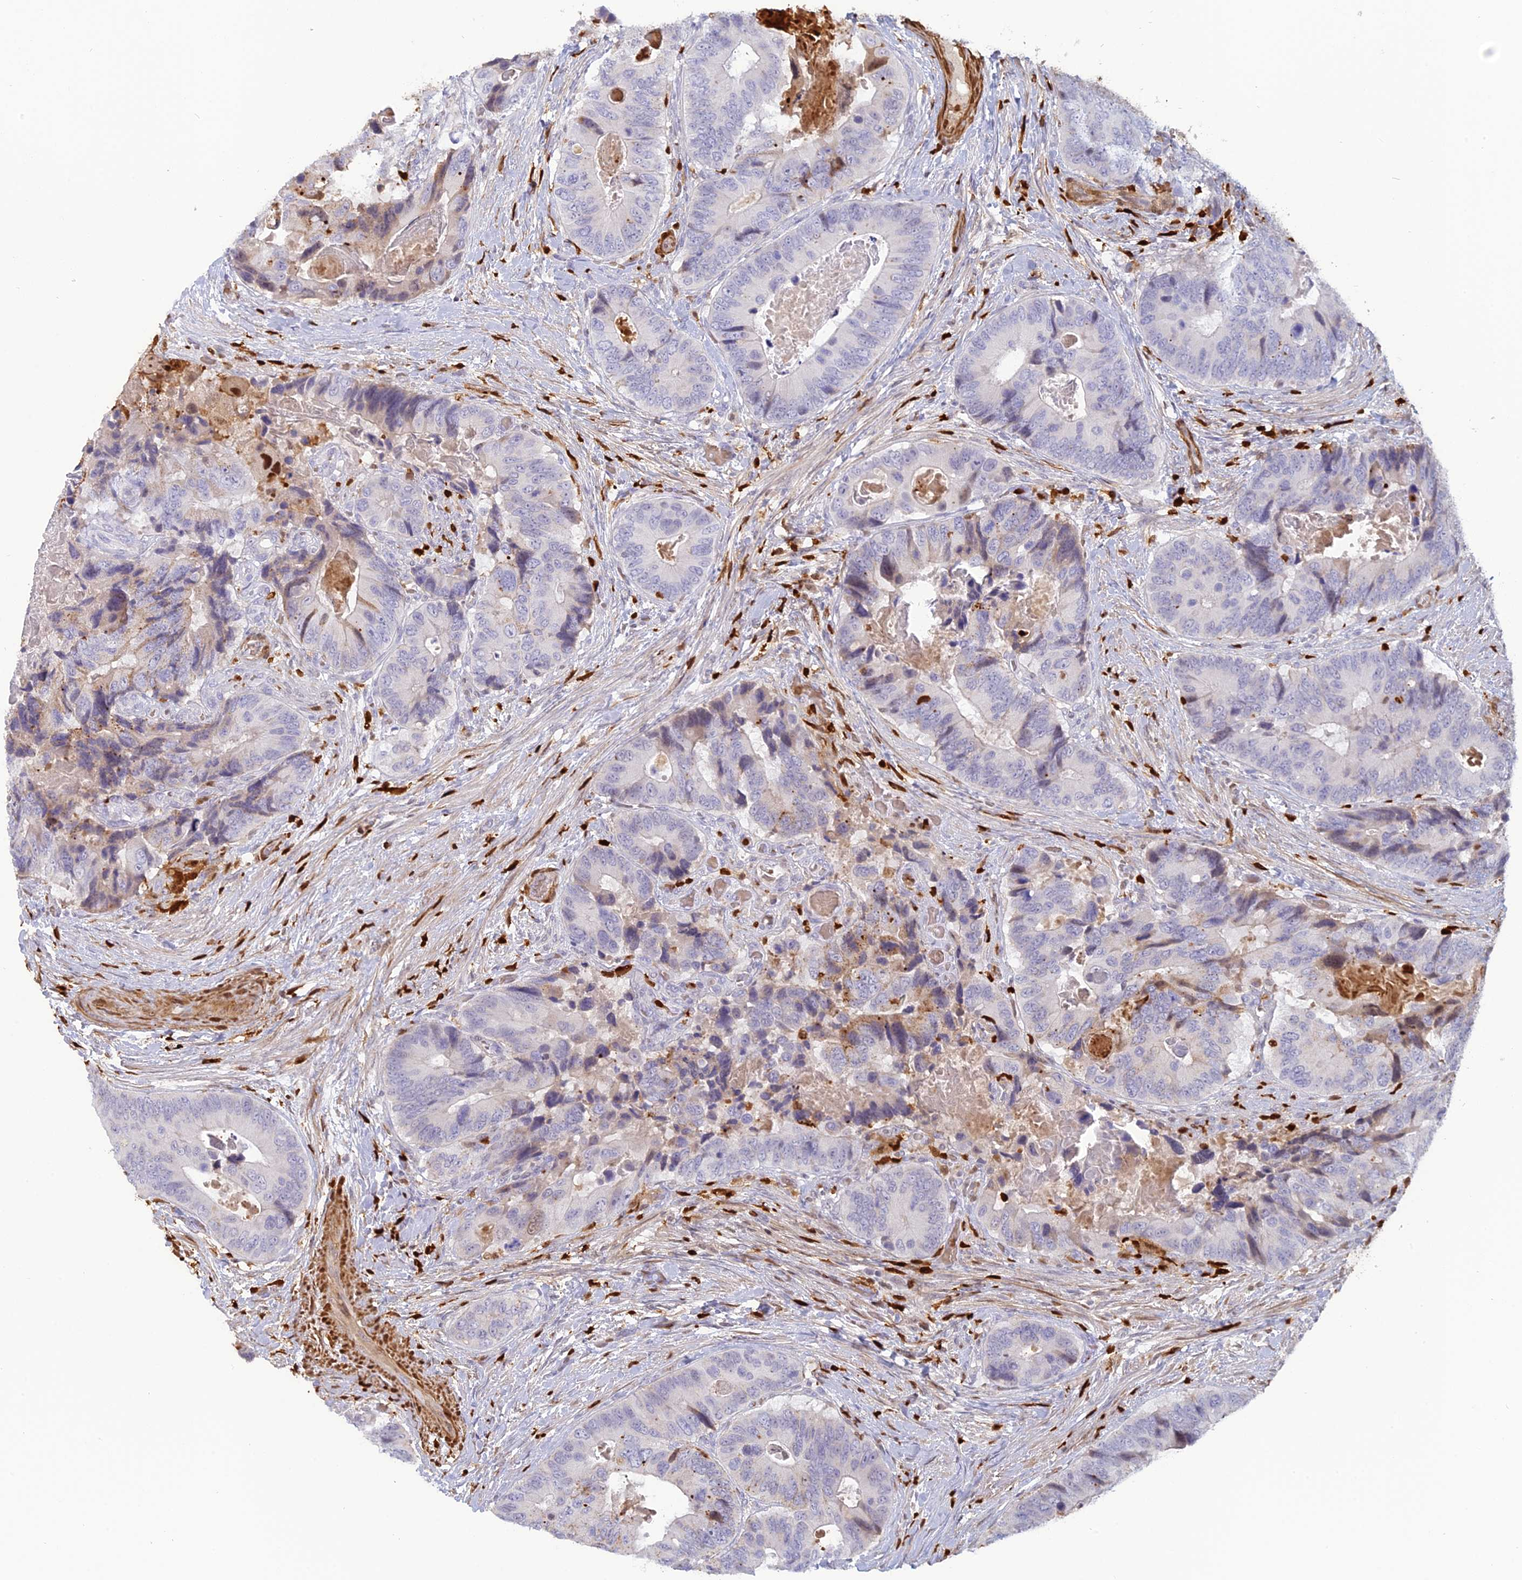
{"staining": {"intensity": "negative", "quantity": "none", "location": "none"}, "tissue": "colorectal cancer", "cell_type": "Tumor cells", "image_type": "cancer", "snomed": [{"axis": "morphology", "description": "Adenocarcinoma, NOS"}, {"axis": "topography", "description": "Colon"}], "caption": "This is an immunohistochemistry micrograph of human adenocarcinoma (colorectal). There is no expression in tumor cells.", "gene": "PGBD4", "patient": {"sex": "male", "age": 84}}